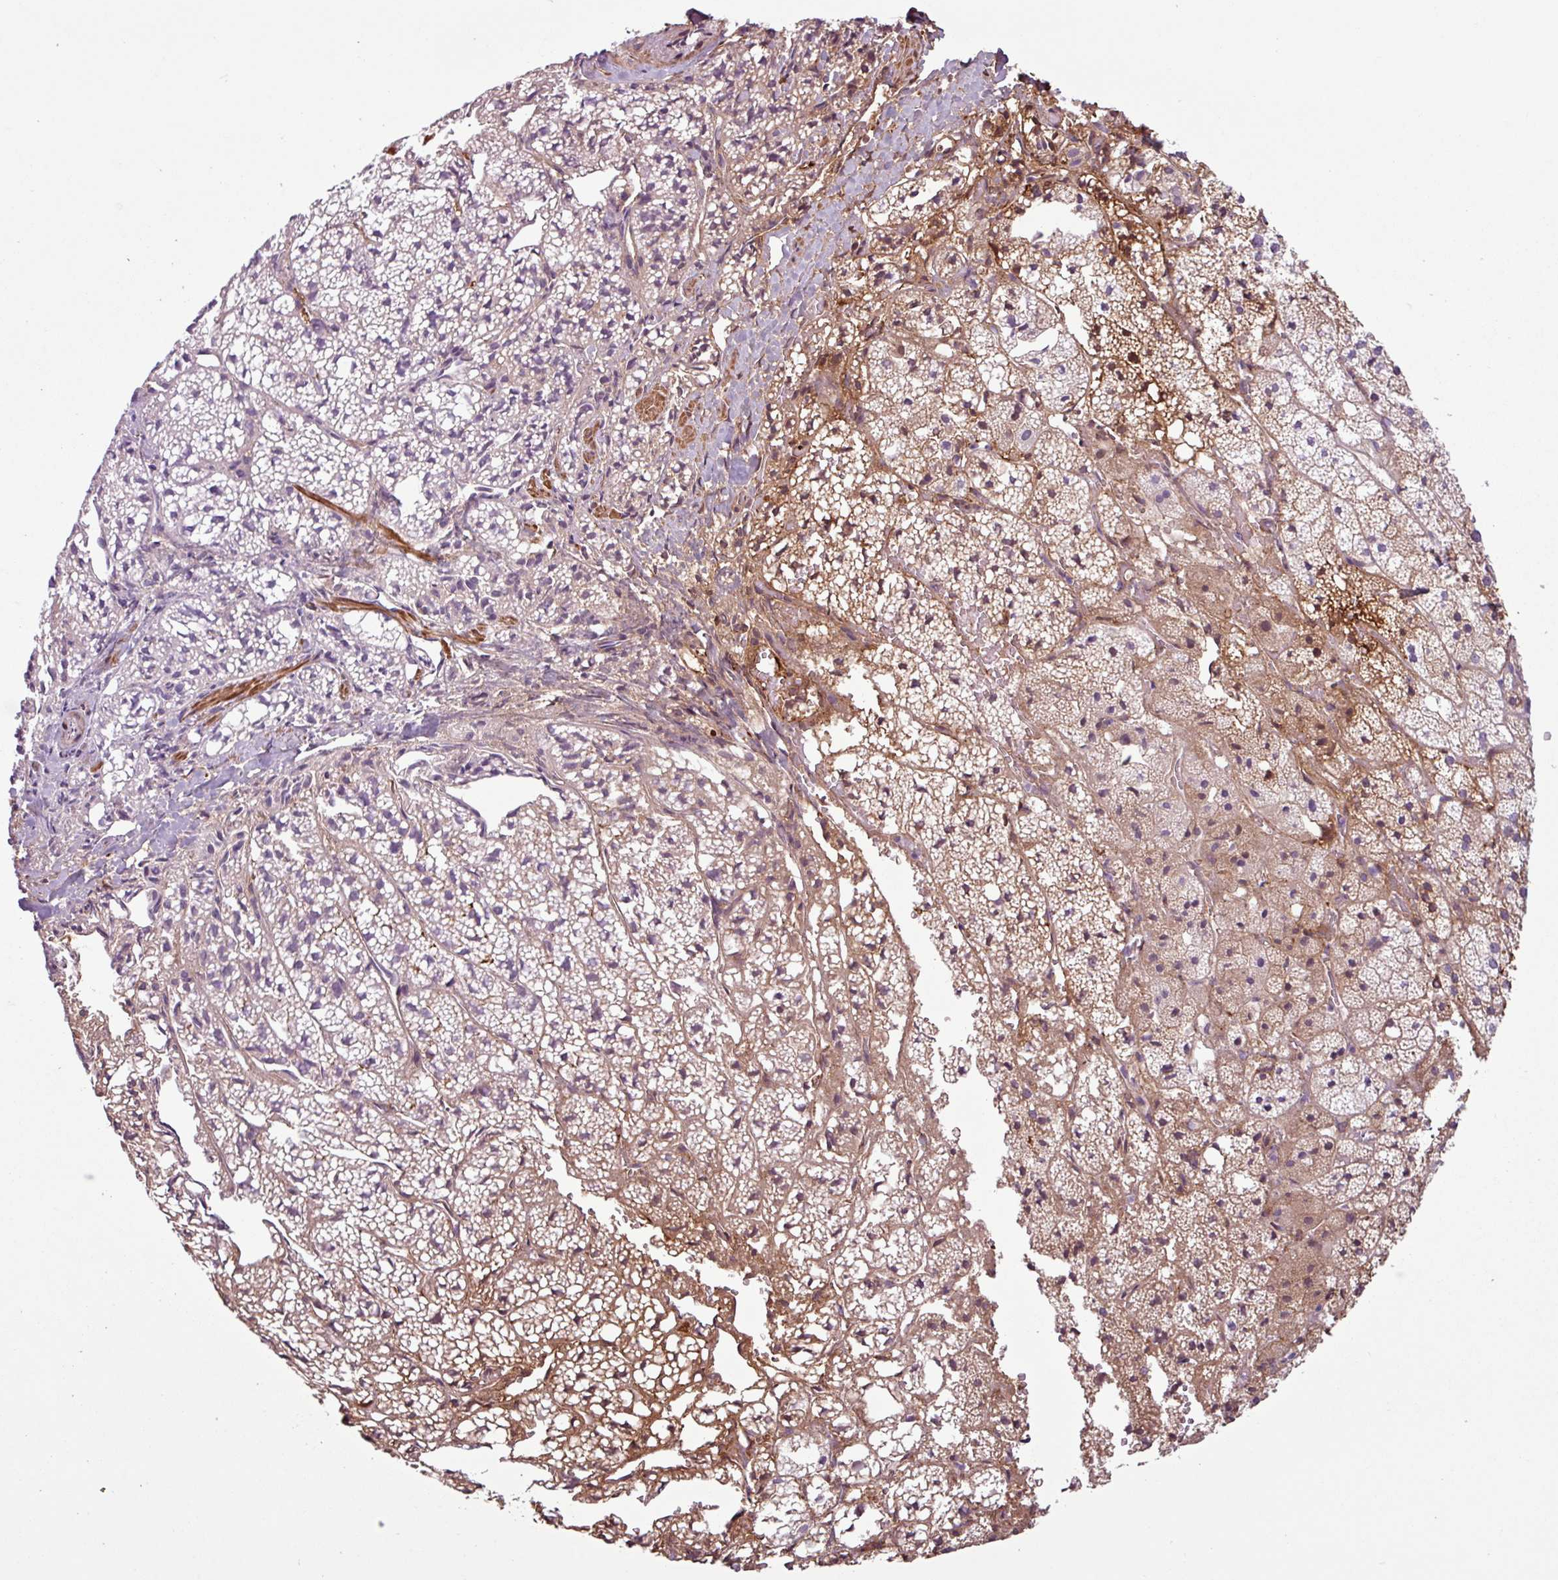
{"staining": {"intensity": "moderate", "quantity": "25%-75%", "location": "cytoplasmic/membranous"}, "tissue": "adrenal gland", "cell_type": "Glandular cells", "image_type": "normal", "snomed": [{"axis": "morphology", "description": "Normal tissue, NOS"}, {"axis": "topography", "description": "Adrenal gland"}], "caption": "About 25%-75% of glandular cells in unremarkable adrenal gland exhibit moderate cytoplasmic/membranous protein positivity as visualized by brown immunohistochemical staining.", "gene": "C4A", "patient": {"sex": "male", "age": 53}}